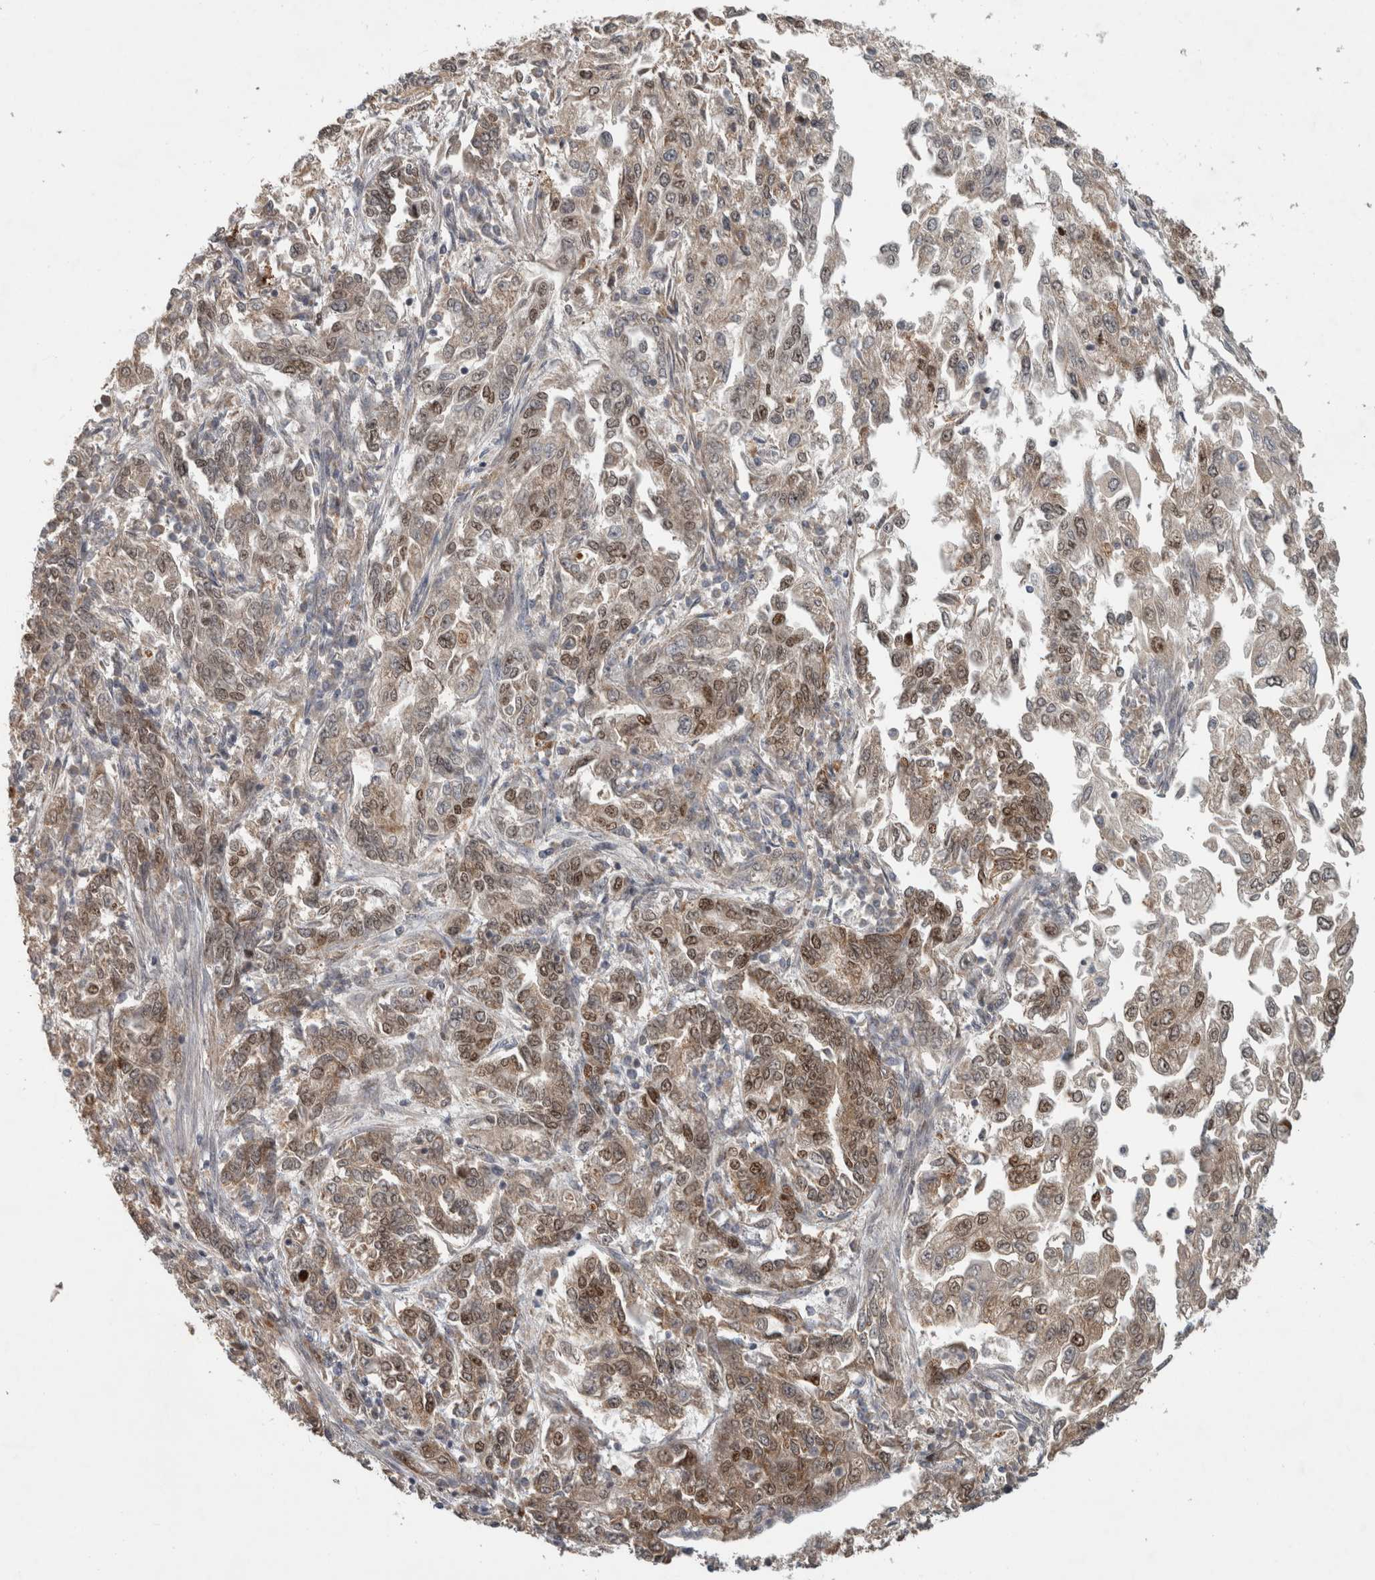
{"staining": {"intensity": "moderate", "quantity": ">75%", "location": "cytoplasmic/membranous,nuclear"}, "tissue": "endometrial cancer", "cell_type": "Tumor cells", "image_type": "cancer", "snomed": [{"axis": "morphology", "description": "Adenocarcinoma, NOS"}, {"axis": "topography", "description": "Endometrium"}], "caption": "DAB immunohistochemical staining of human endometrial cancer reveals moderate cytoplasmic/membranous and nuclear protein expression in approximately >75% of tumor cells.", "gene": "INSRR", "patient": {"sex": "female", "age": 49}}